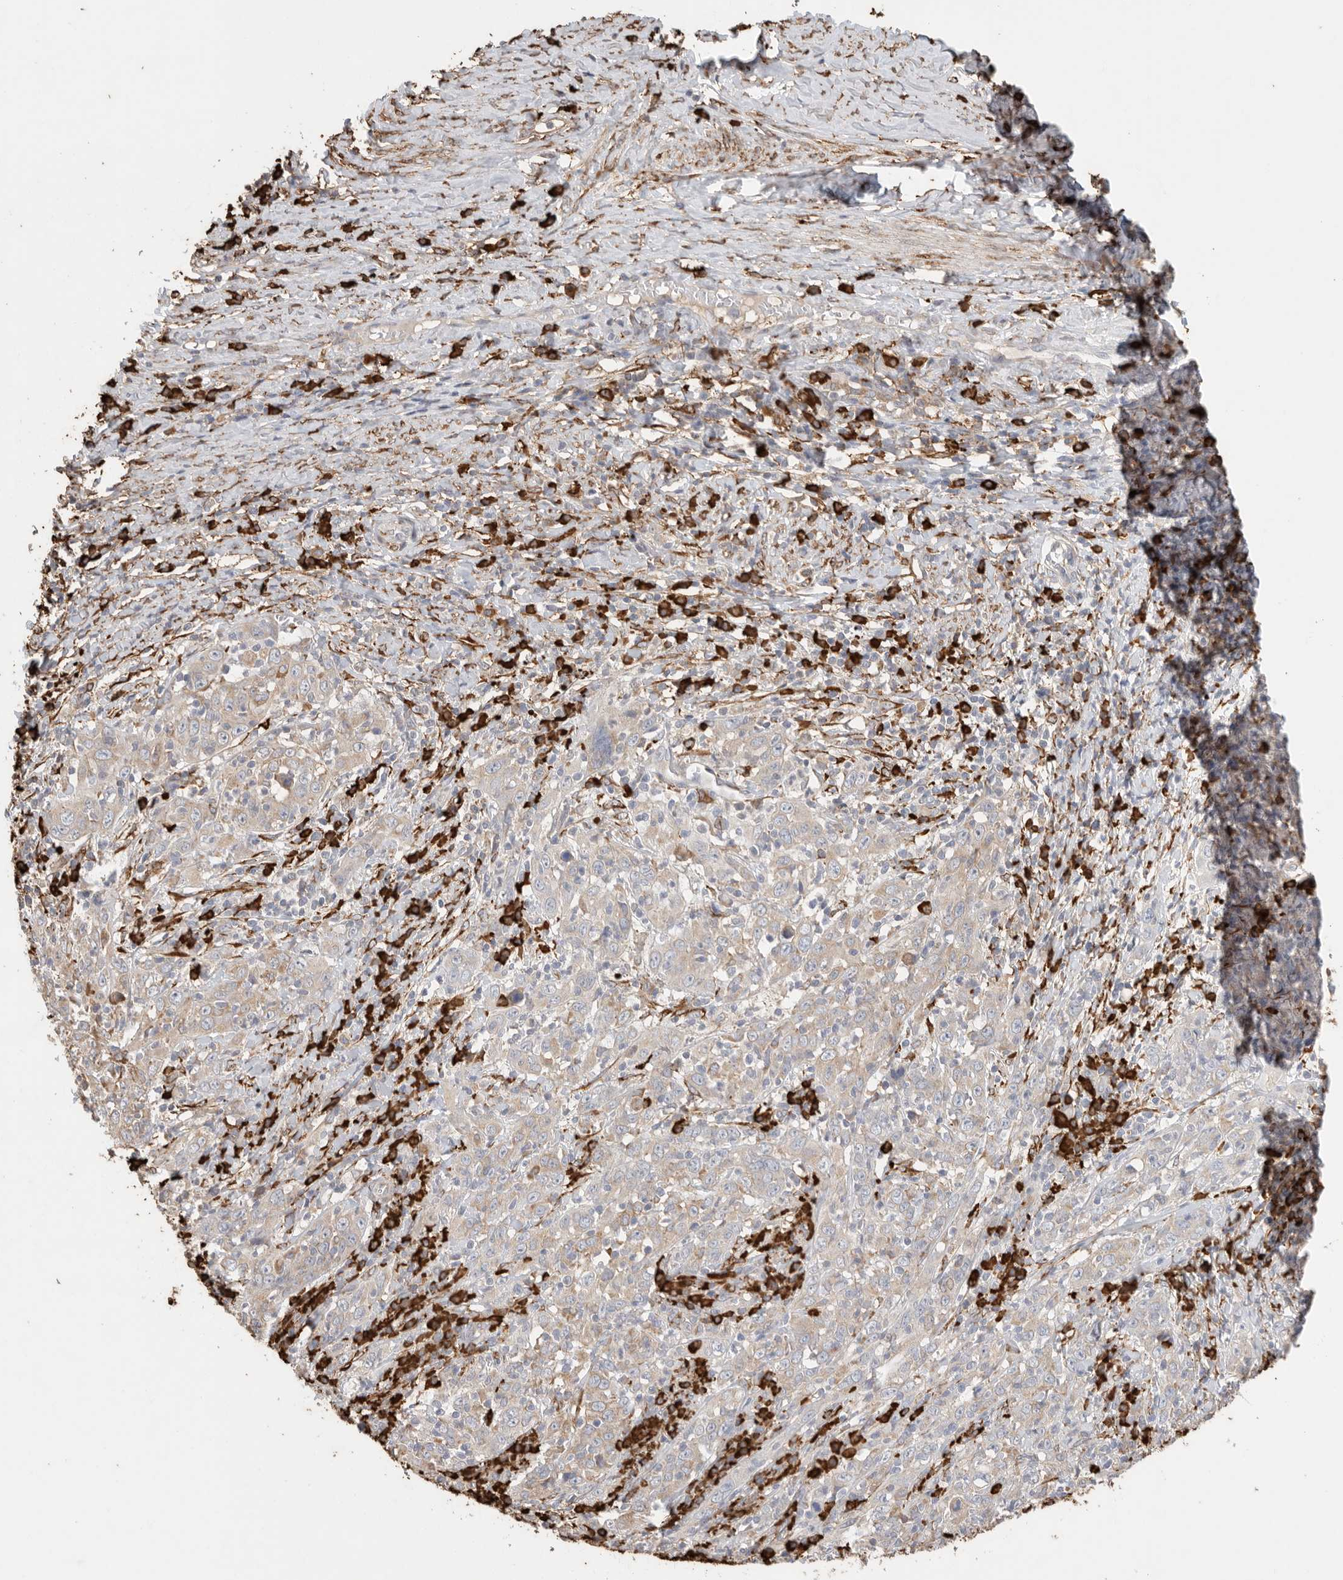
{"staining": {"intensity": "weak", "quantity": ">75%", "location": "cytoplasmic/membranous"}, "tissue": "cervical cancer", "cell_type": "Tumor cells", "image_type": "cancer", "snomed": [{"axis": "morphology", "description": "Squamous cell carcinoma, NOS"}, {"axis": "topography", "description": "Cervix"}], "caption": "An image of human cervical squamous cell carcinoma stained for a protein displays weak cytoplasmic/membranous brown staining in tumor cells. (DAB (3,3'-diaminobenzidine) = brown stain, brightfield microscopy at high magnification).", "gene": "BLOC1S5", "patient": {"sex": "female", "age": 46}}